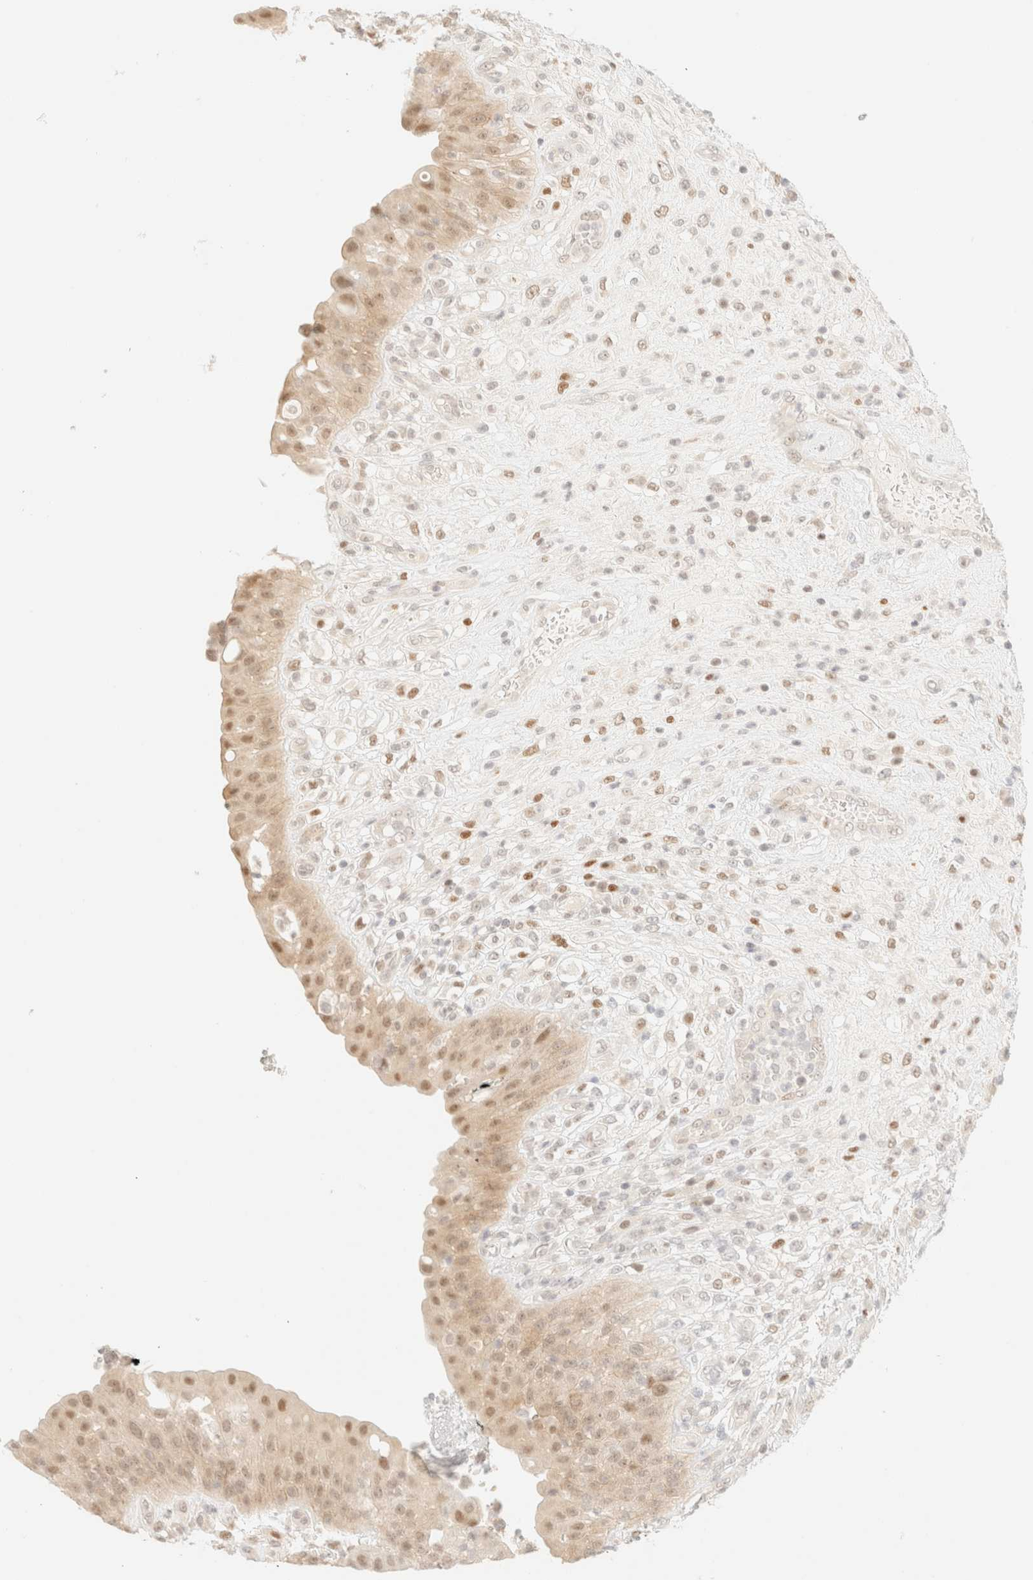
{"staining": {"intensity": "weak", "quantity": "25%-75%", "location": "cytoplasmic/membranous,nuclear"}, "tissue": "urinary bladder", "cell_type": "Urothelial cells", "image_type": "normal", "snomed": [{"axis": "morphology", "description": "Normal tissue, NOS"}, {"axis": "topography", "description": "Urinary bladder"}], "caption": "Benign urinary bladder demonstrates weak cytoplasmic/membranous,nuclear positivity in approximately 25%-75% of urothelial cells, visualized by immunohistochemistry. The staining is performed using DAB brown chromogen to label protein expression. The nuclei are counter-stained blue using hematoxylin.", "gene": "TSR1", "patient": {"sex": "female", "age": 62}}